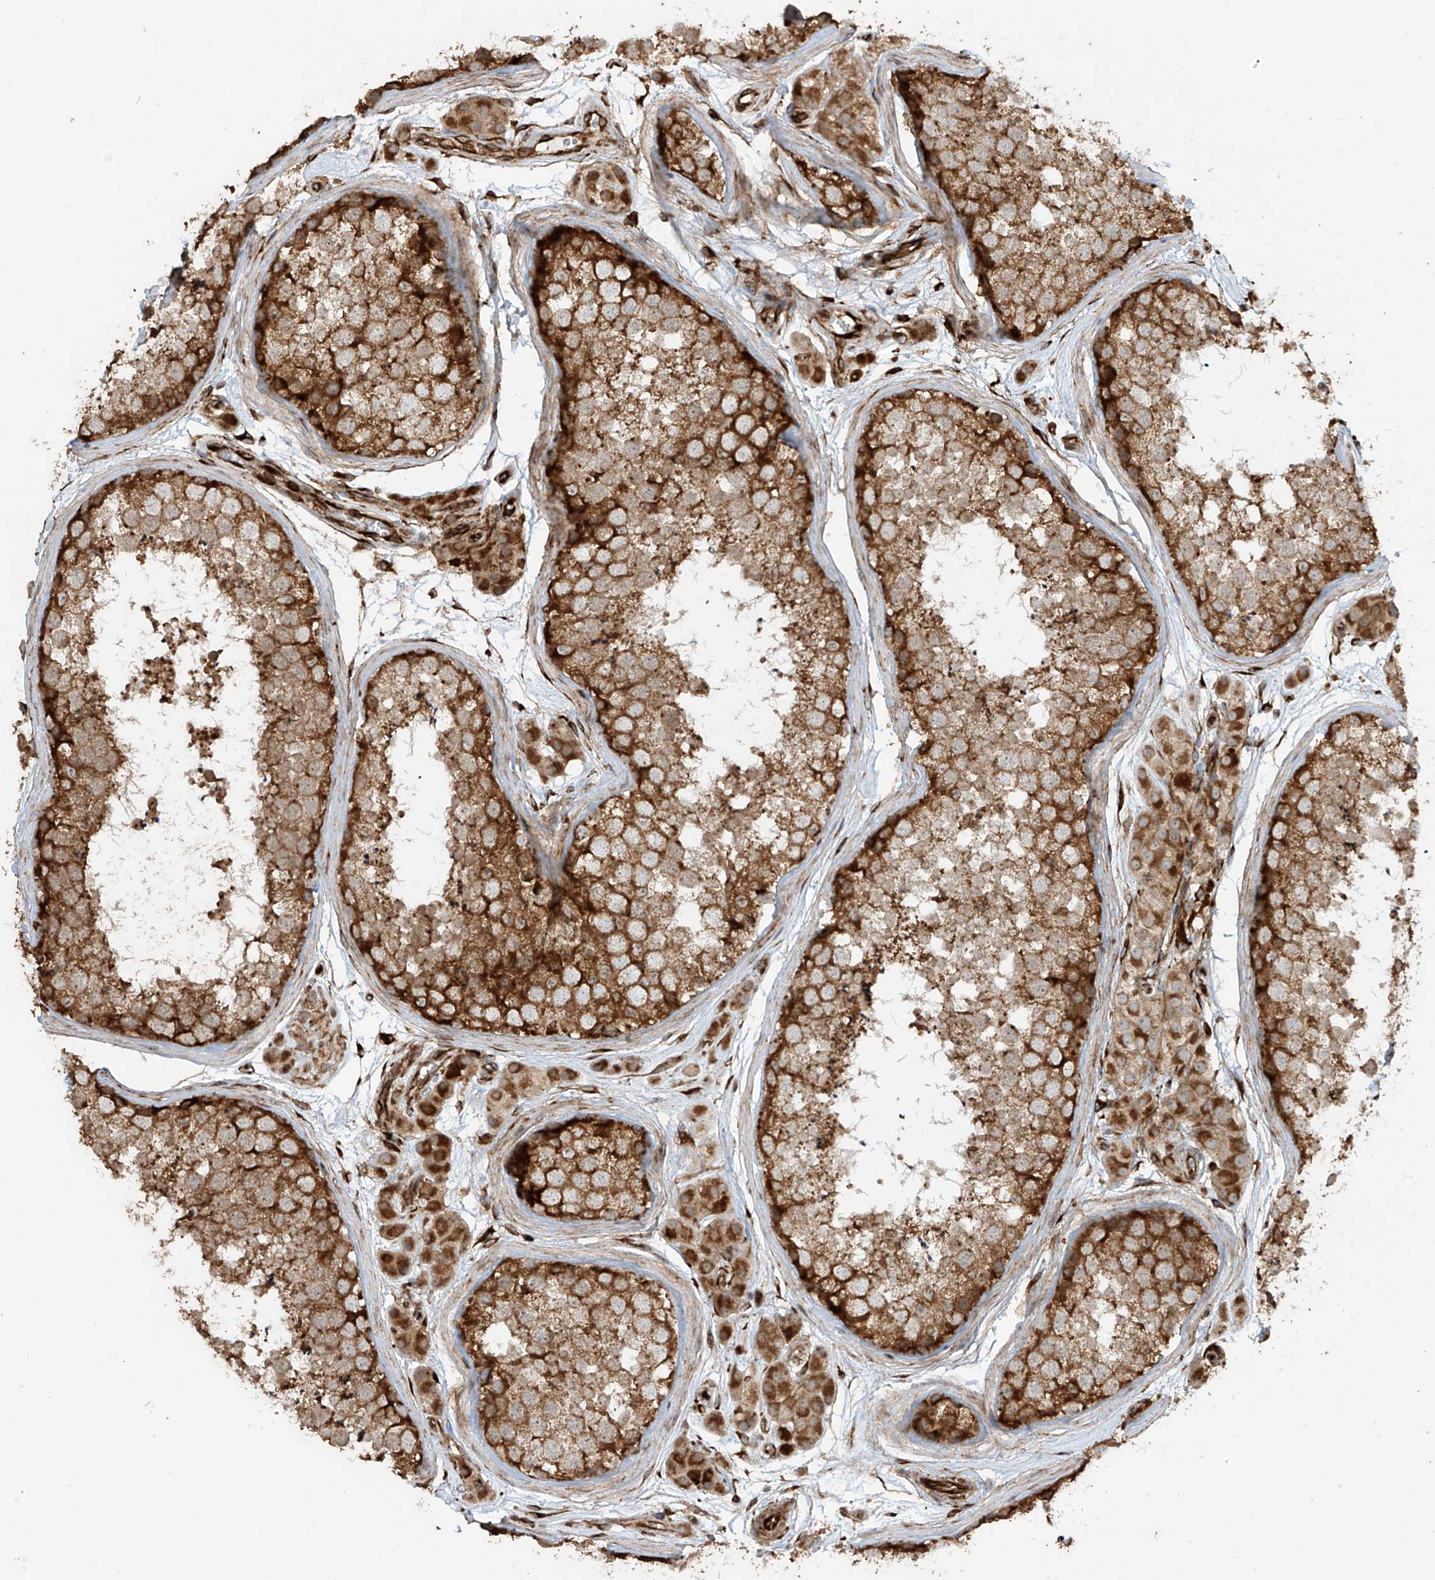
{"staining": {"intensity": "moderate", "quantity": ">75%", "location": "cytoplasmic/membranous"}, "tissue": "testis", "cell_type": "Cells in seminiferous ducts", "image_type": "normal", "snomed": [{"axis": "morphology", "description": "Normal tissue, NOS"}, {"axis": "topography", "description": "Testis"}], "caption": "Protein expression analysis of unremarkable human testis reveals moderate cytoplasmic/membranous staining in approximately >75% of cells in seminiferous ducts. Using DAB (3,3'-diaminobenzidine) (brown) and hematoxylin (blue) stains, captured at high magnification using brightfield microscopy.", "gene": "EIF5B", "patient": {"sex": "male", "age": 56}}